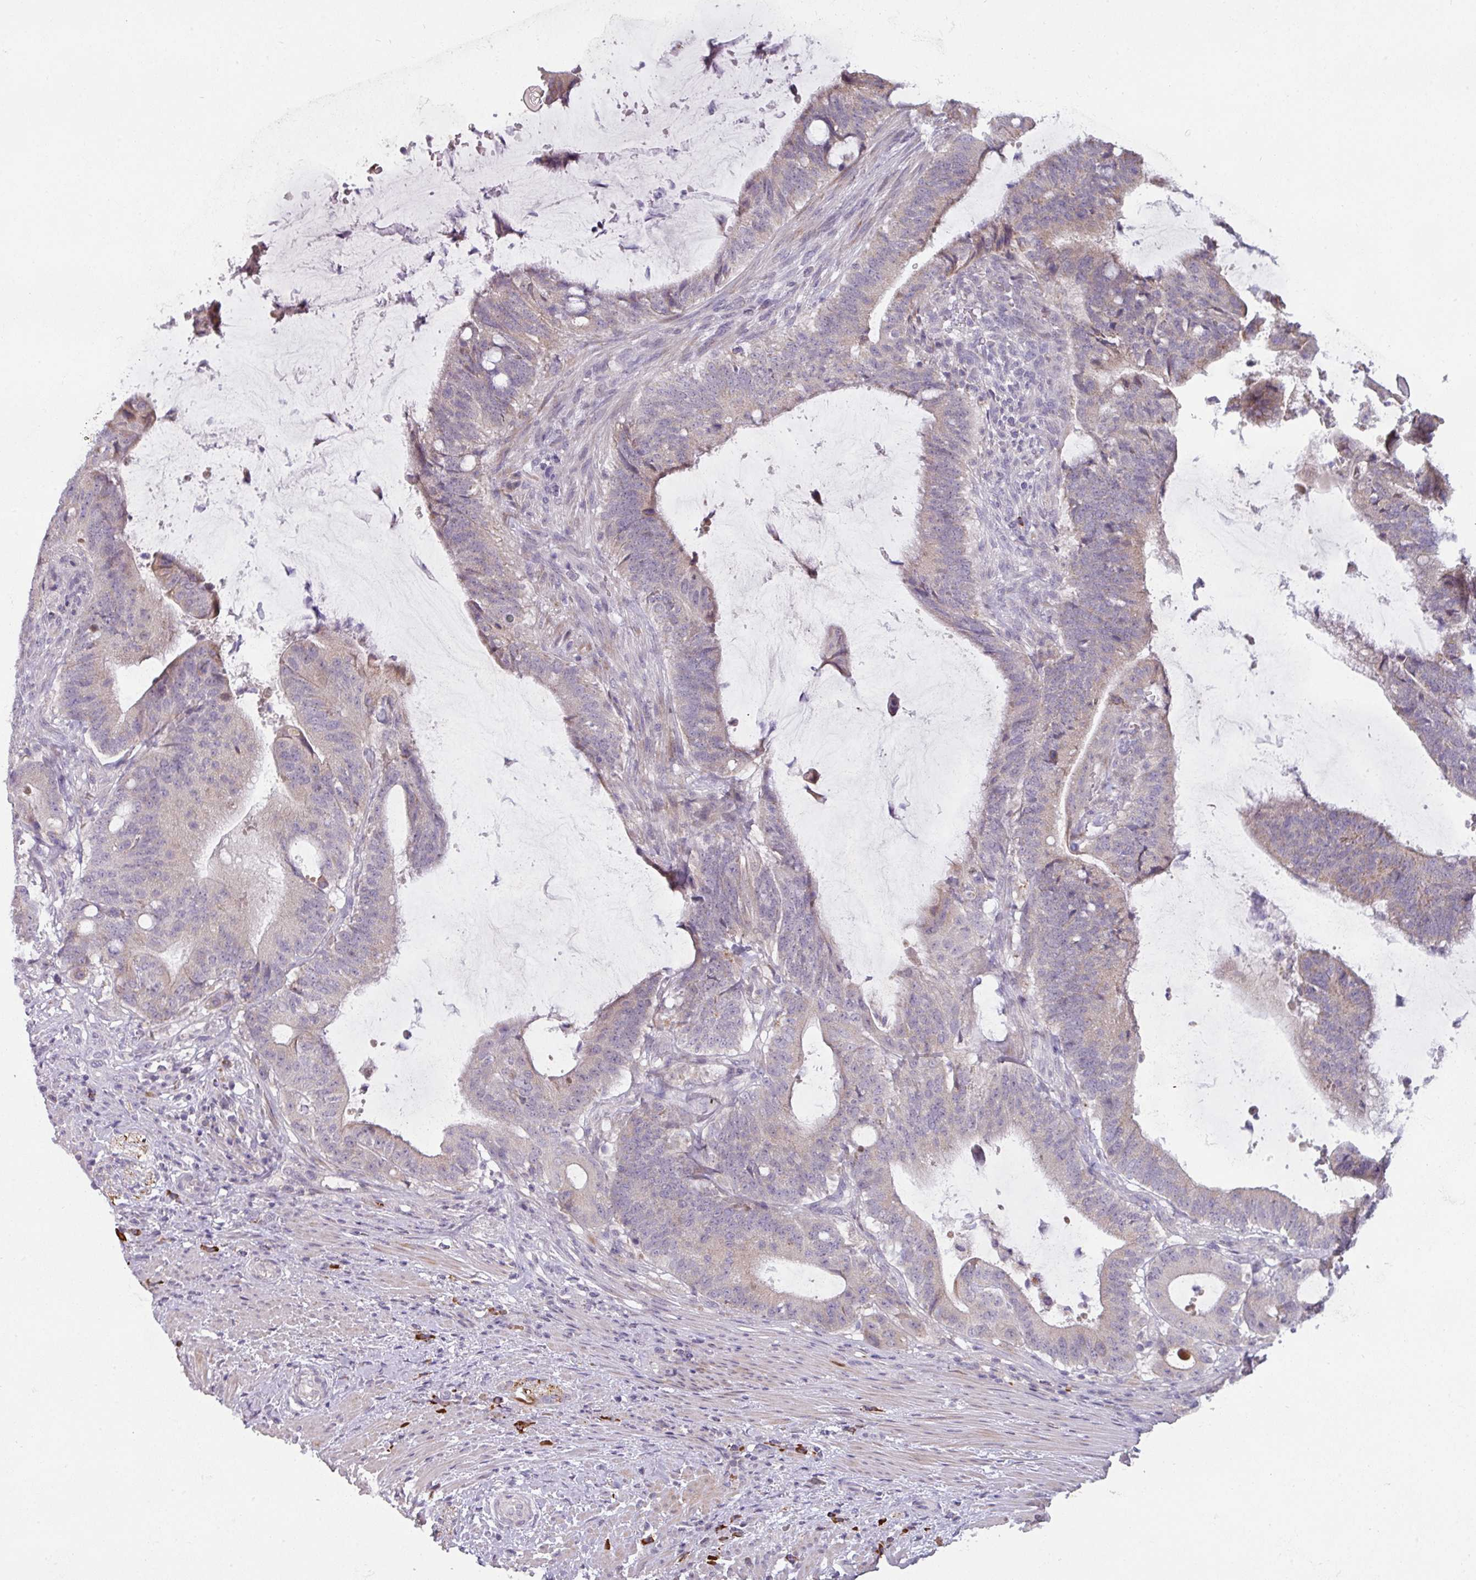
{"staining": {"intensity": "weak", "quantity": "<25%", "location": "cytoplasmic/membranous"}, "tissue": "colorectal cancer", "cell_type": "Tumor cells", "image_type": "cancer", "snomed": [{"axis": "morphology", "description": "Adenocarcinoma, NOS"}, {"axis": "topography", "description": "Colon"}], "caption": "Human adenocarcinoma (colorectal) stained for a protein using IHC exhibits no positivity in tumor cells.", "gene": "C2orf68", "patient": {"sex": "female", "age": 43}}